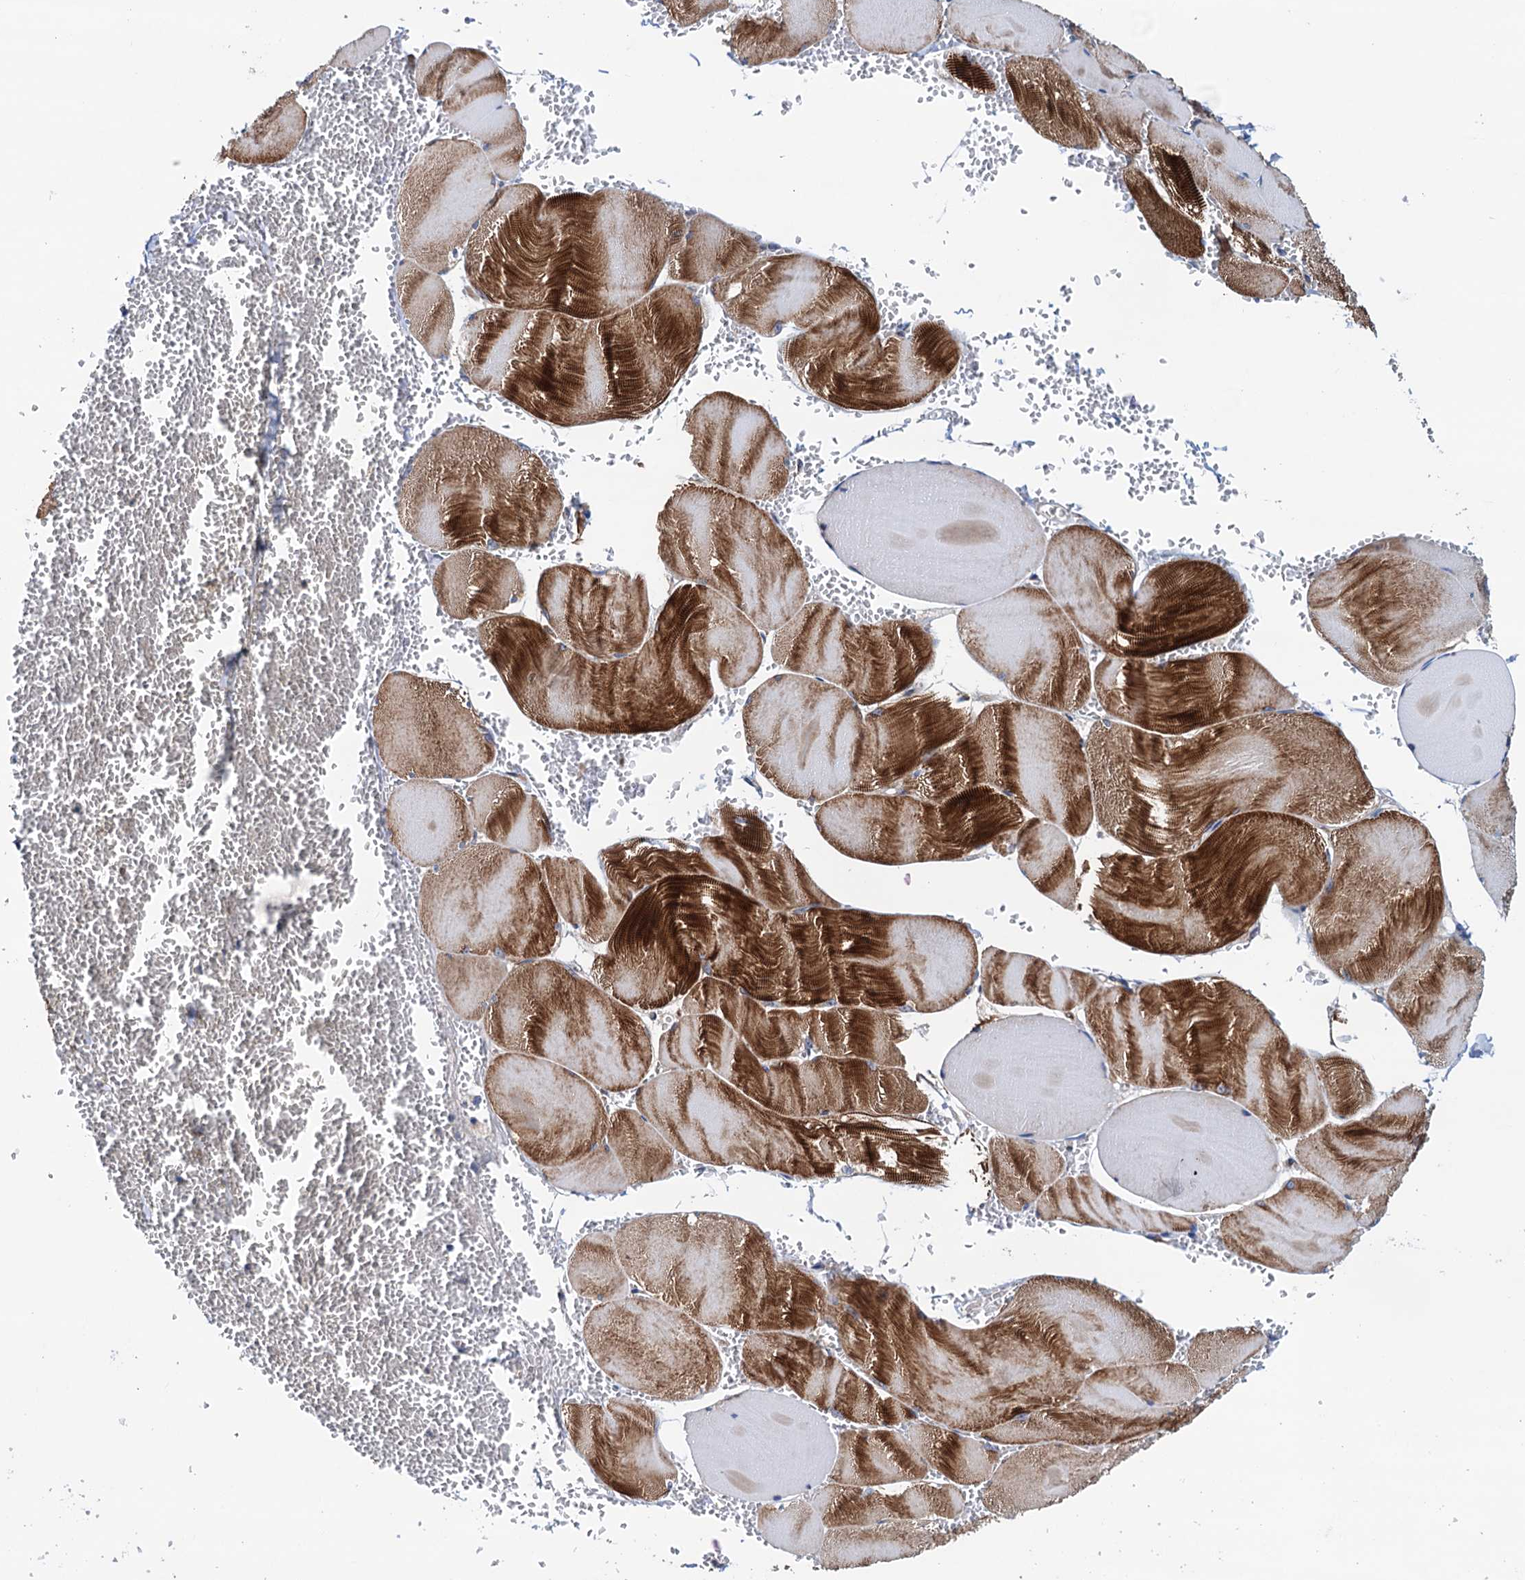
{"staining": {"intensity": "strong", "quantity": "25%-75%", "location": "cytoplasmic/membranous"}, "tissue": "skeletal muscle", "cell_type": "Myocytes", "image_type": "normal", "snomed": [{"axis": "morphology", "description": "Normal tissue, NOS"}, {"axis": "morphology", "description": "Basal cell carcinoma"}, {"axis": "topography", "description": "Skeletal muscle"}], "caption": "Immunohistochemical staining of benign human skeletal muscle shows strong cytoplasmic/membranous protein expression in approximately 25%-75% of myocytes. The staining was performed using DAB (3,3'-diaminobenzidine), with brown indicating positive protein expression. Nuclei are stained blue with hematoxylin.", "gene": "RASSF9", "patient": {"sex": "female", "age": 64}}